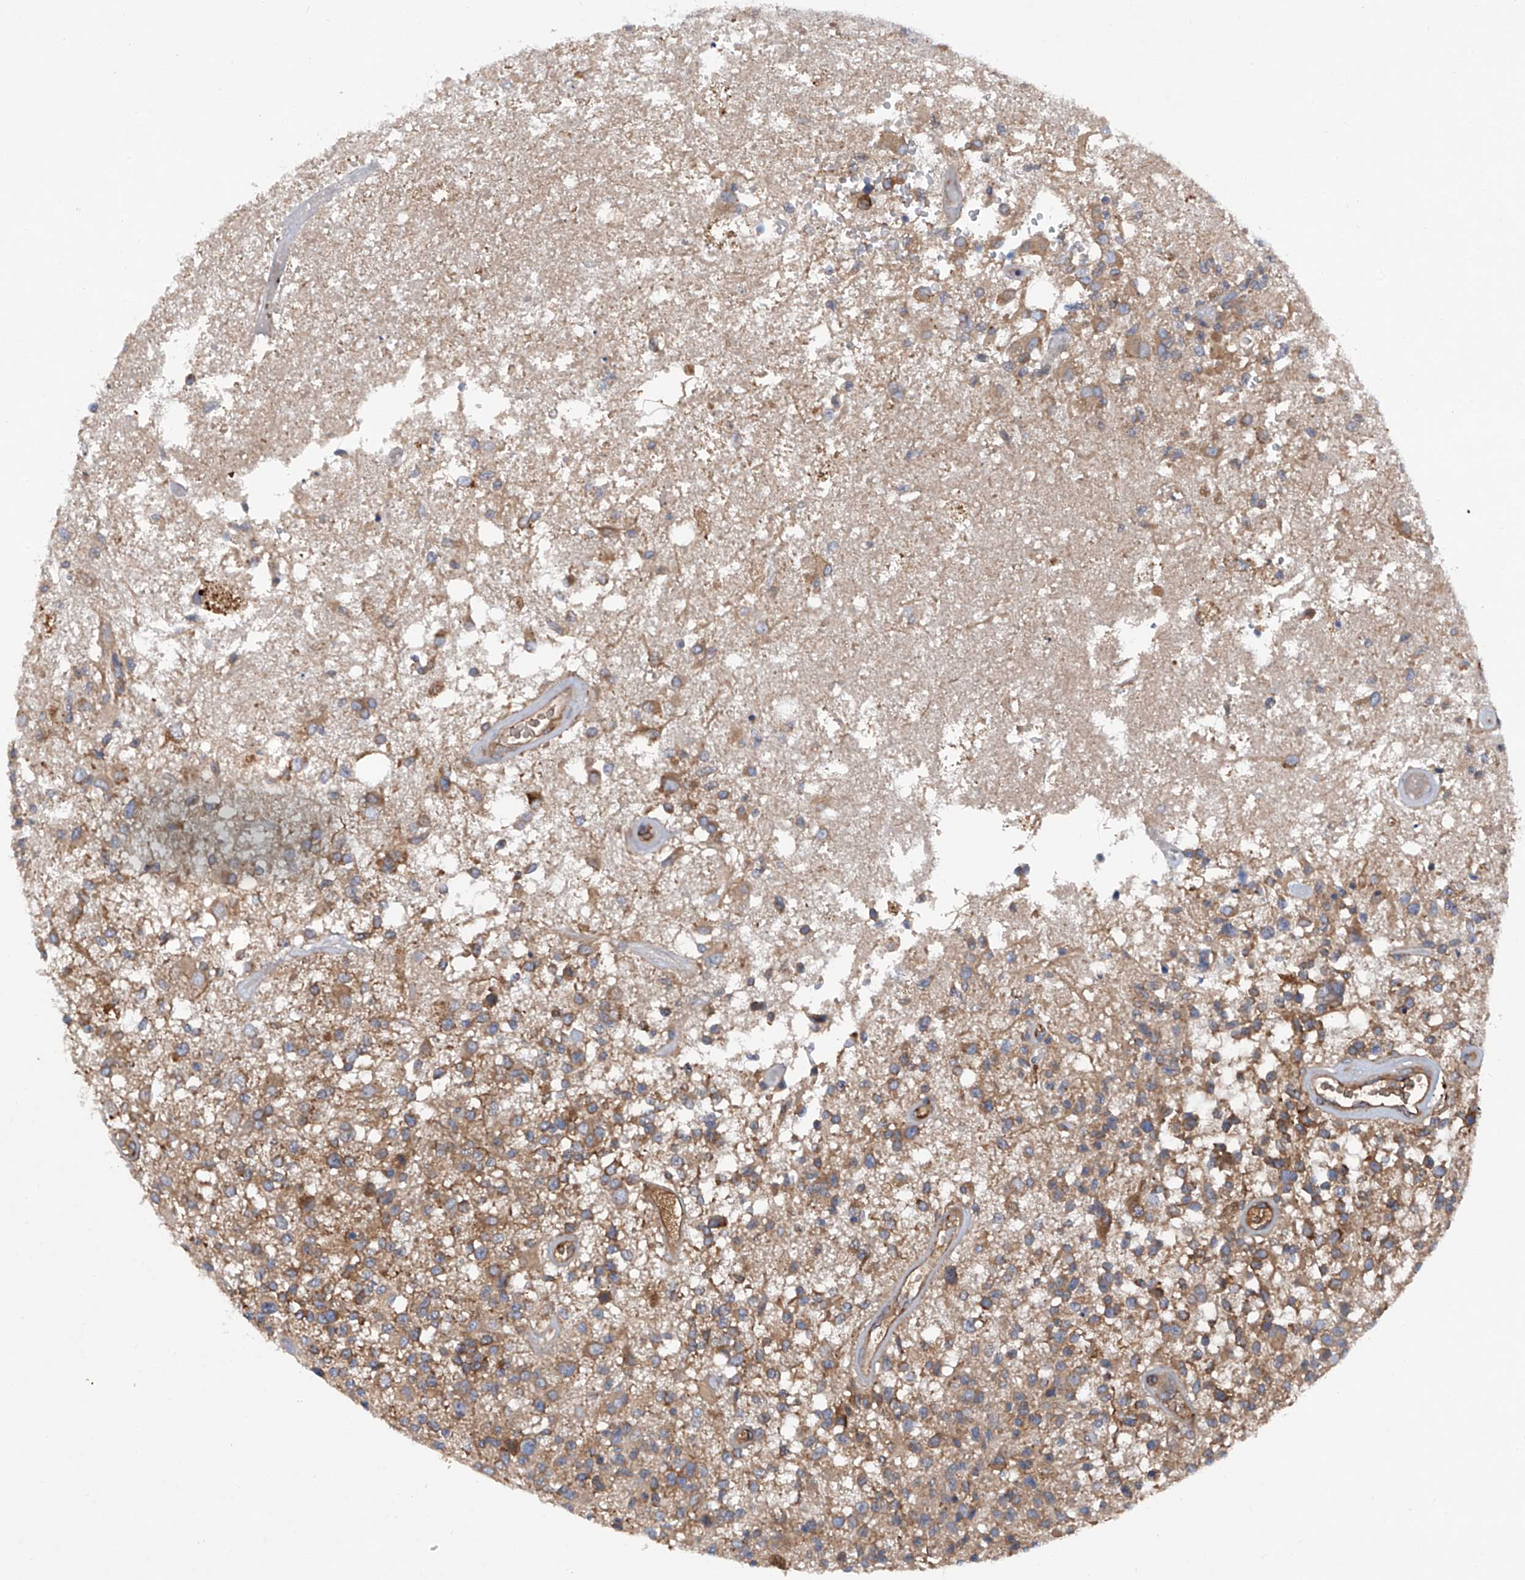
{"staining": {"intensity": "moderate", "quantity": "25%-75%", "location": "cytoplasmic/membranous"}, "tissue": "glioma", "cell_type": "Tumor cells", "image_type": "cancer", "snomed": [{"axis": "morphology", "description": "Glioma, malignant, High grade"}, {"axis": "morphology", "description": "Glioblastoma, NOS"}, {"axis": "topography", "description": "Brain"}], "caption": "Glioblastoma stained with DAB immunohistochemistry (IHC) shows medium levels of moderate cytoplasmic/membranous expression in approximately 25%-75% of tumor cells. The staining was performed using DAB to visualize the protein expression in brown, while the nuclei were stained in blue with hematoxylin (Magnification: 20x).", "gene": "ASCC3", "patient": {"sex": "male", "age": 60}}